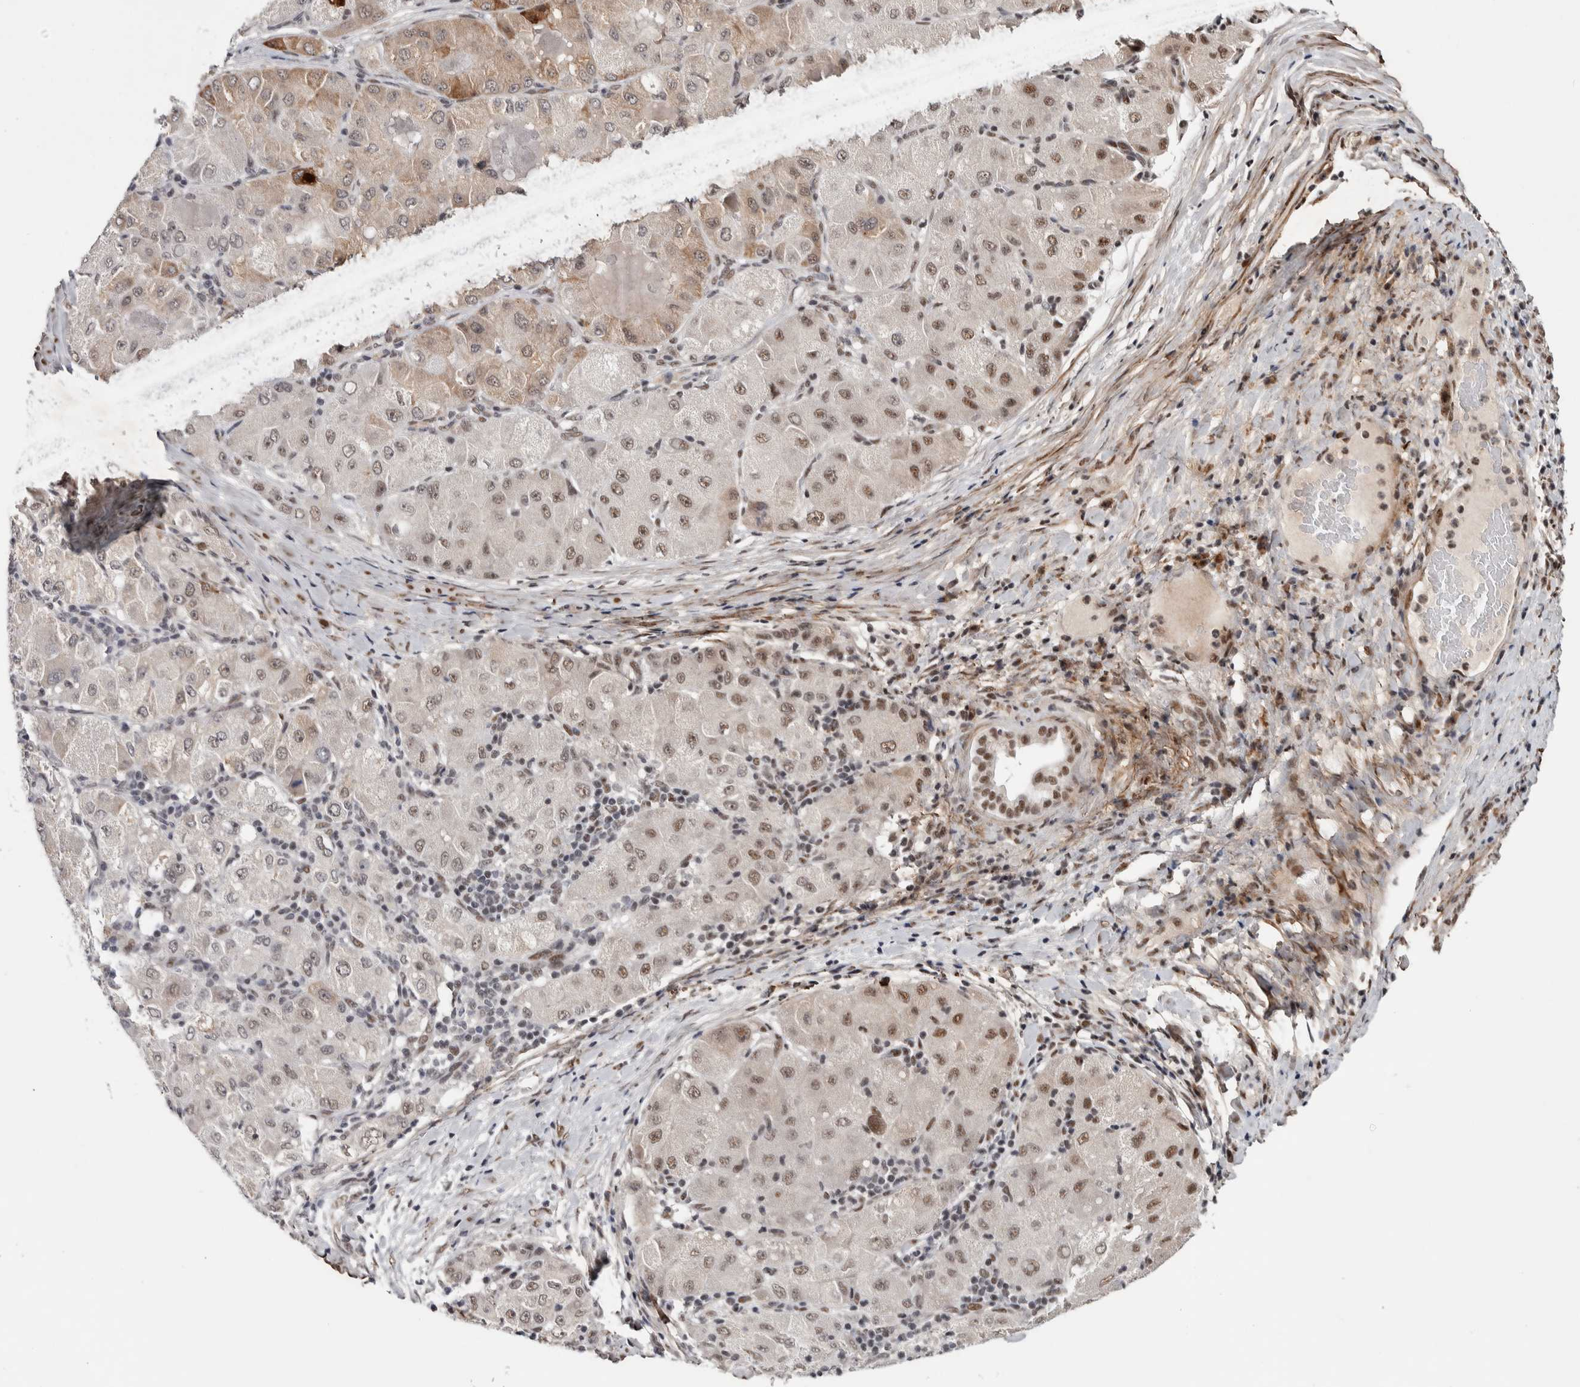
{"staining": {"intensity": "moderate", "quantity": ">75%", "location": "nuclear"}, "tissue": "liver cancer", "cell_type": "Tumor cells", "image_type": "cancer", "snomed": [{"axis": "morphology", "description": "Carcinoma, Hepatocellular, NOS"}, {"axis": "topography", "description": "Liver"}], "caption": "Human hepatocellular carcinoma (liver) stained with a protein marker exhibits moderate staining in tumor cells.", "gene": "ASPN", "patient": {"sex": "male", "age": 80}}